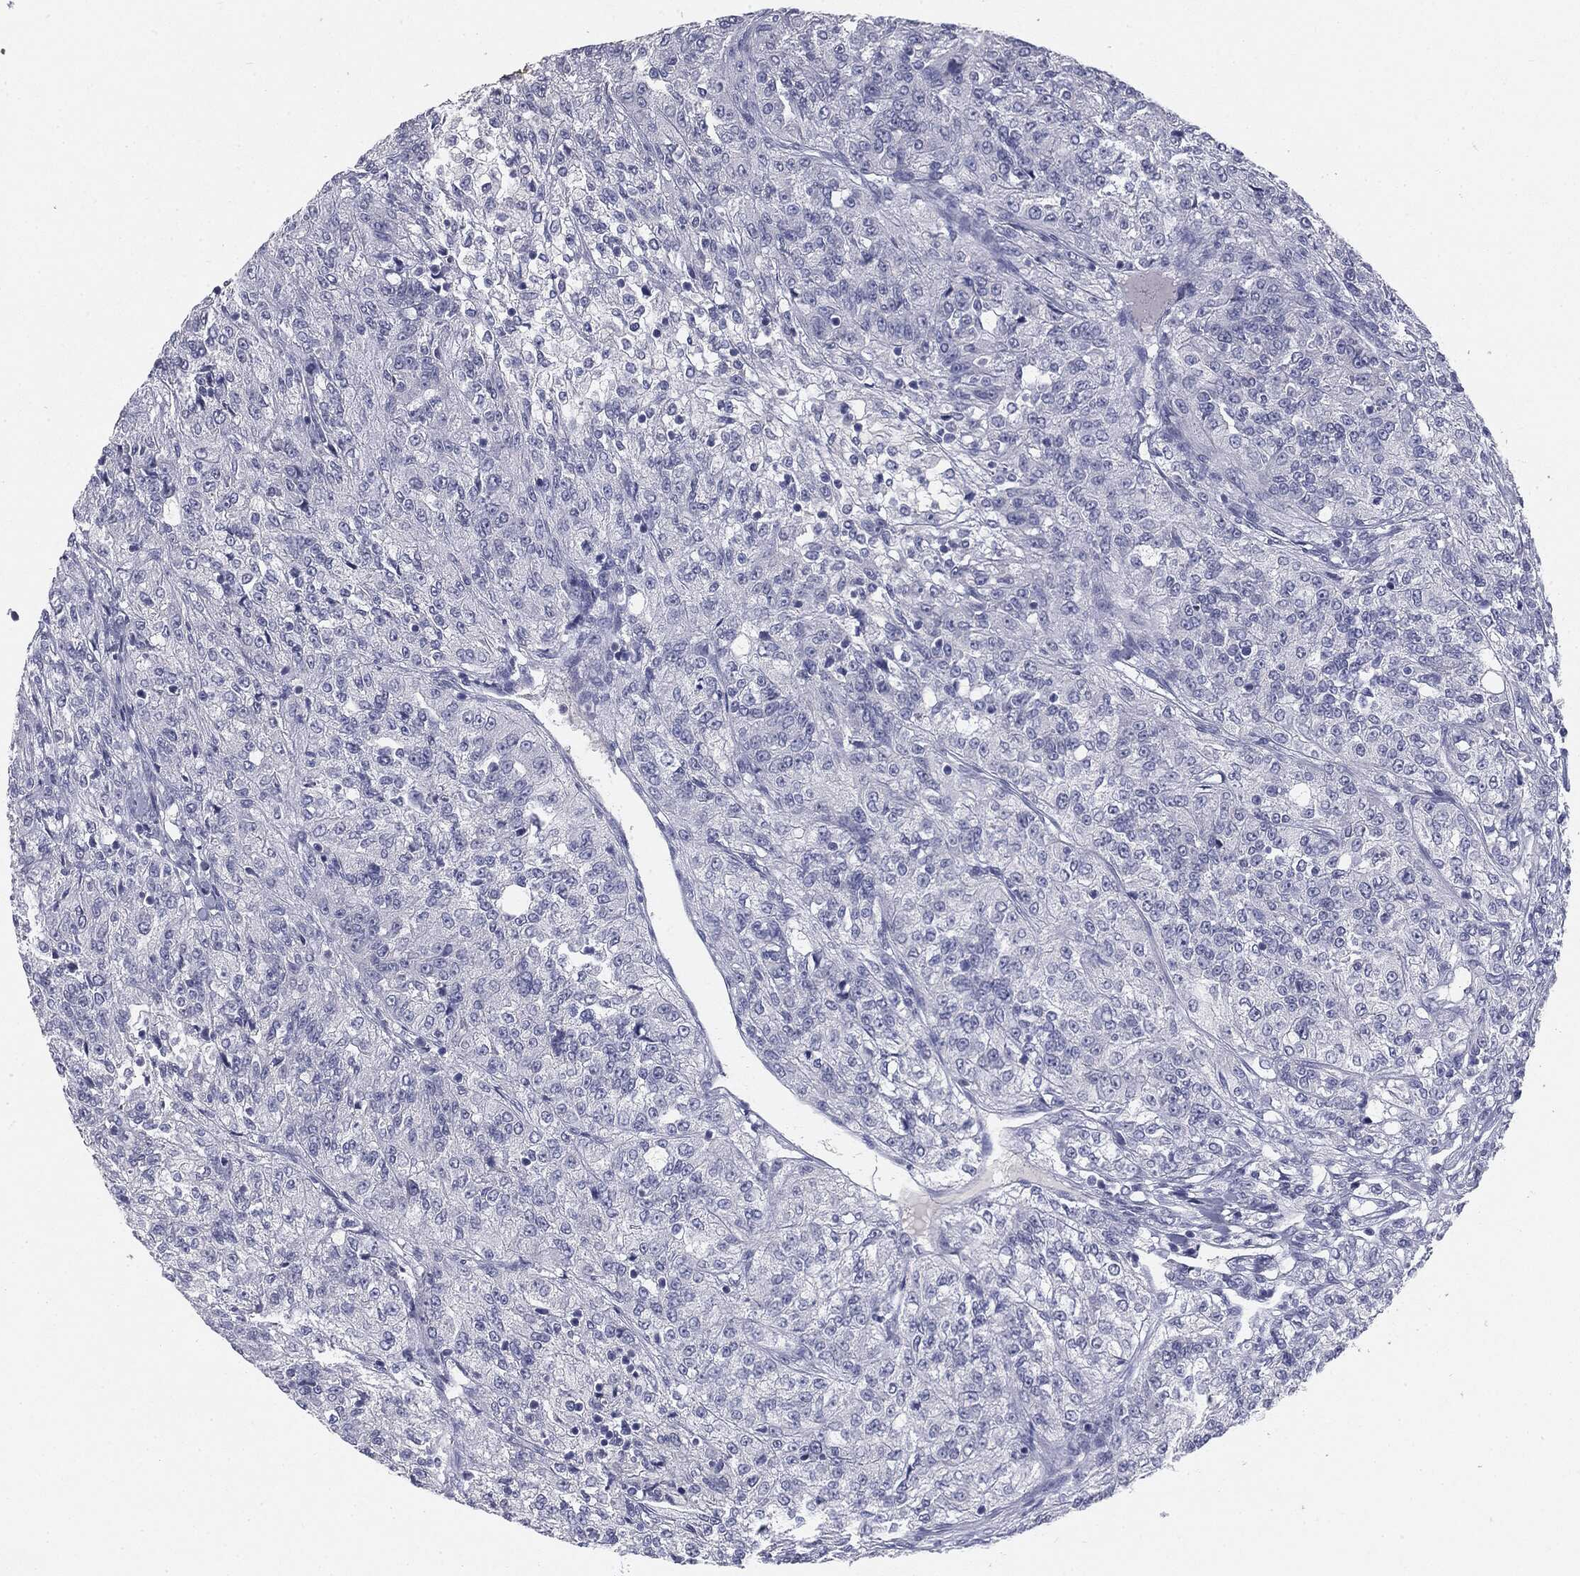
{"staining": {"intensity": "negative", "quantity": "none", "location": "none"}, "tissue": "renal cancer", "cell_type": "Tumor cells", "image_type": "cancer", "snomed": [{"axis": "morphology", "description": "Adenocarcinoma, NOS"}, {"axis": "topography", "description": "Kidney"}], "caption": "An immunohistochemistry histopathology image of adenocarcinoma (renal) is shown. There is no staining in tumor cells of adenocarcinoma (renal).", "gene": "MUC1", "patient": {"sex": "female", "age": 63}}